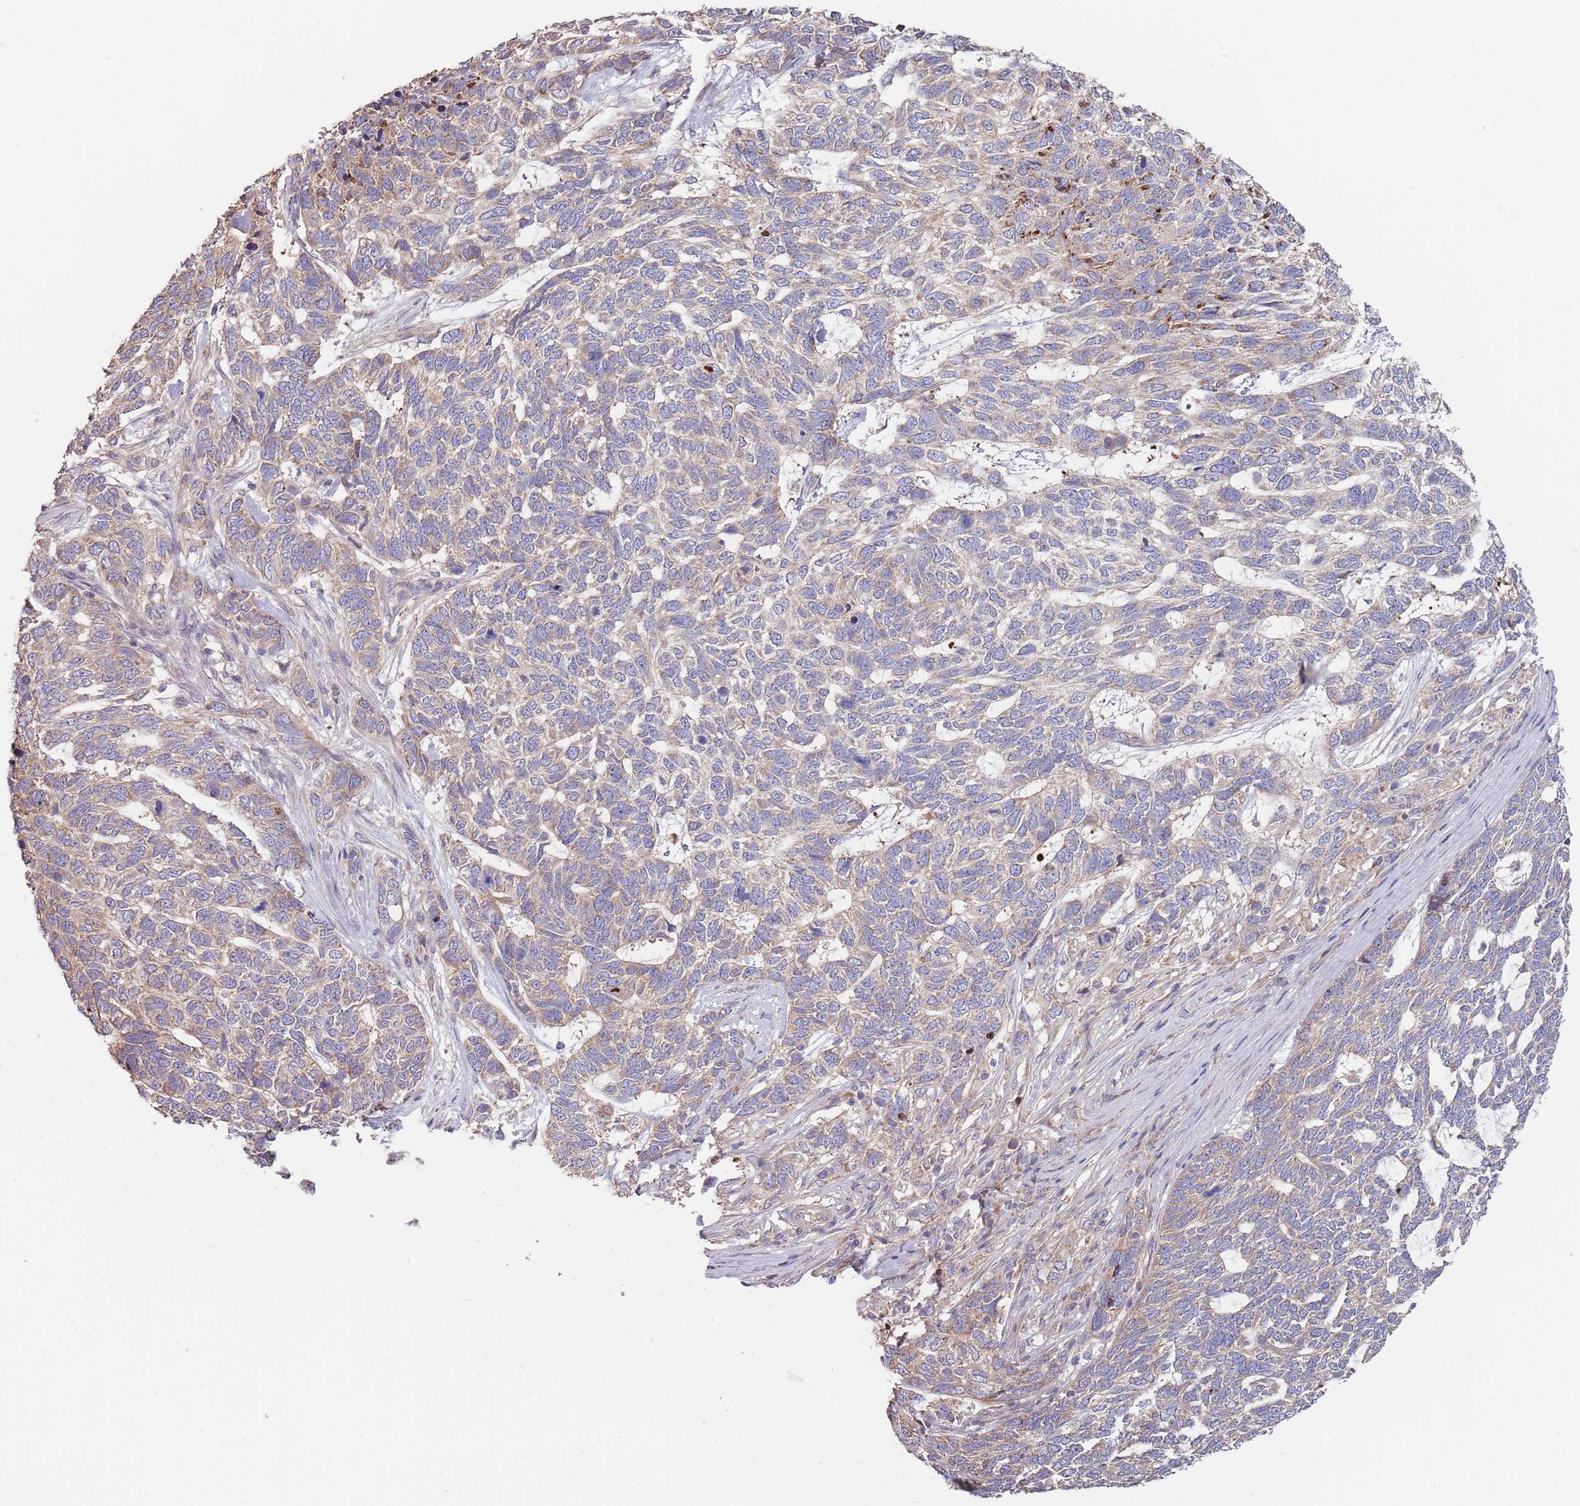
{"staining": {"intensity": "weak", "quantity": "25%-75%", "location": "cytoplasmic/membranous"}, "tissue": "skin cancer", "cell_type": "Tumor cells", "image_type": "cancer", "snomed": [{"axis": "morphology", "description": "Basal cell carcinoma"}, {"axis": "topography", "description": "Skin"}], "caption": "Protein staining of skin cancer (basal cell carcinoma) tissue shows weak cytoplasmic/membranous positivity in approximately 25%-75% of tumor cells. The protein is stained brown, and the nuclei are stained in blue (DAB (3,3'-diaminobenzidine) IHC with brightfield microscopy, high magnification).", "gene": "ABCC10", "patient": {"sex": "female", "age": 65}}